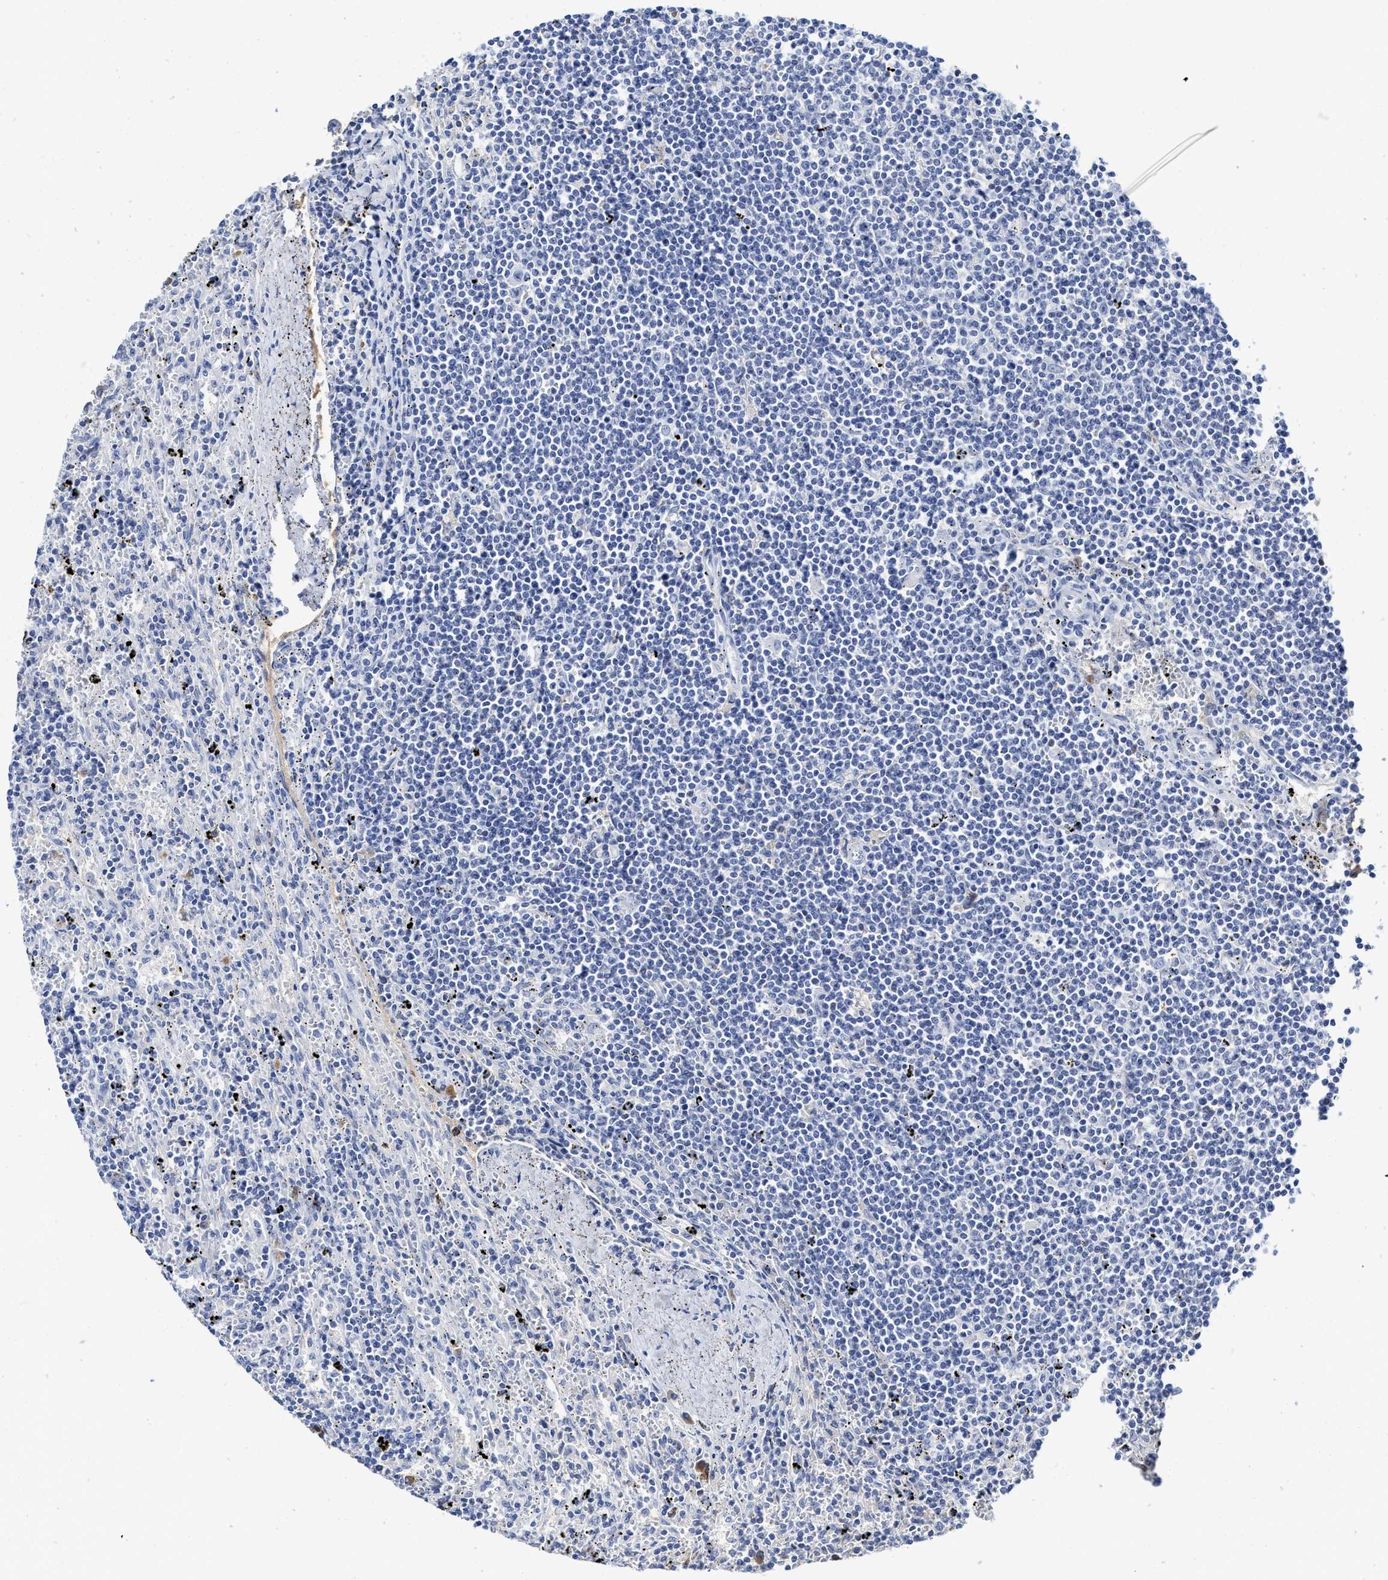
{"staining": {"intensity": "negative", "quantity": "none", "location": "none"}, "tissue": "lymphoma", "cell_type": "Tumor cells", "image_type": "cancer", "snomed": [{"axis": "morphology", "description": "Malignant lymphoma, non-Hodgkin's type, Low grade"}, {"axis": "topography", "description": "Spleen"}], "caption": "Lymphoma stained for a protein using IHC displays no positivity tumor cells.", "gene": "C2", "patient": {"sex": "male", "age": 76}}